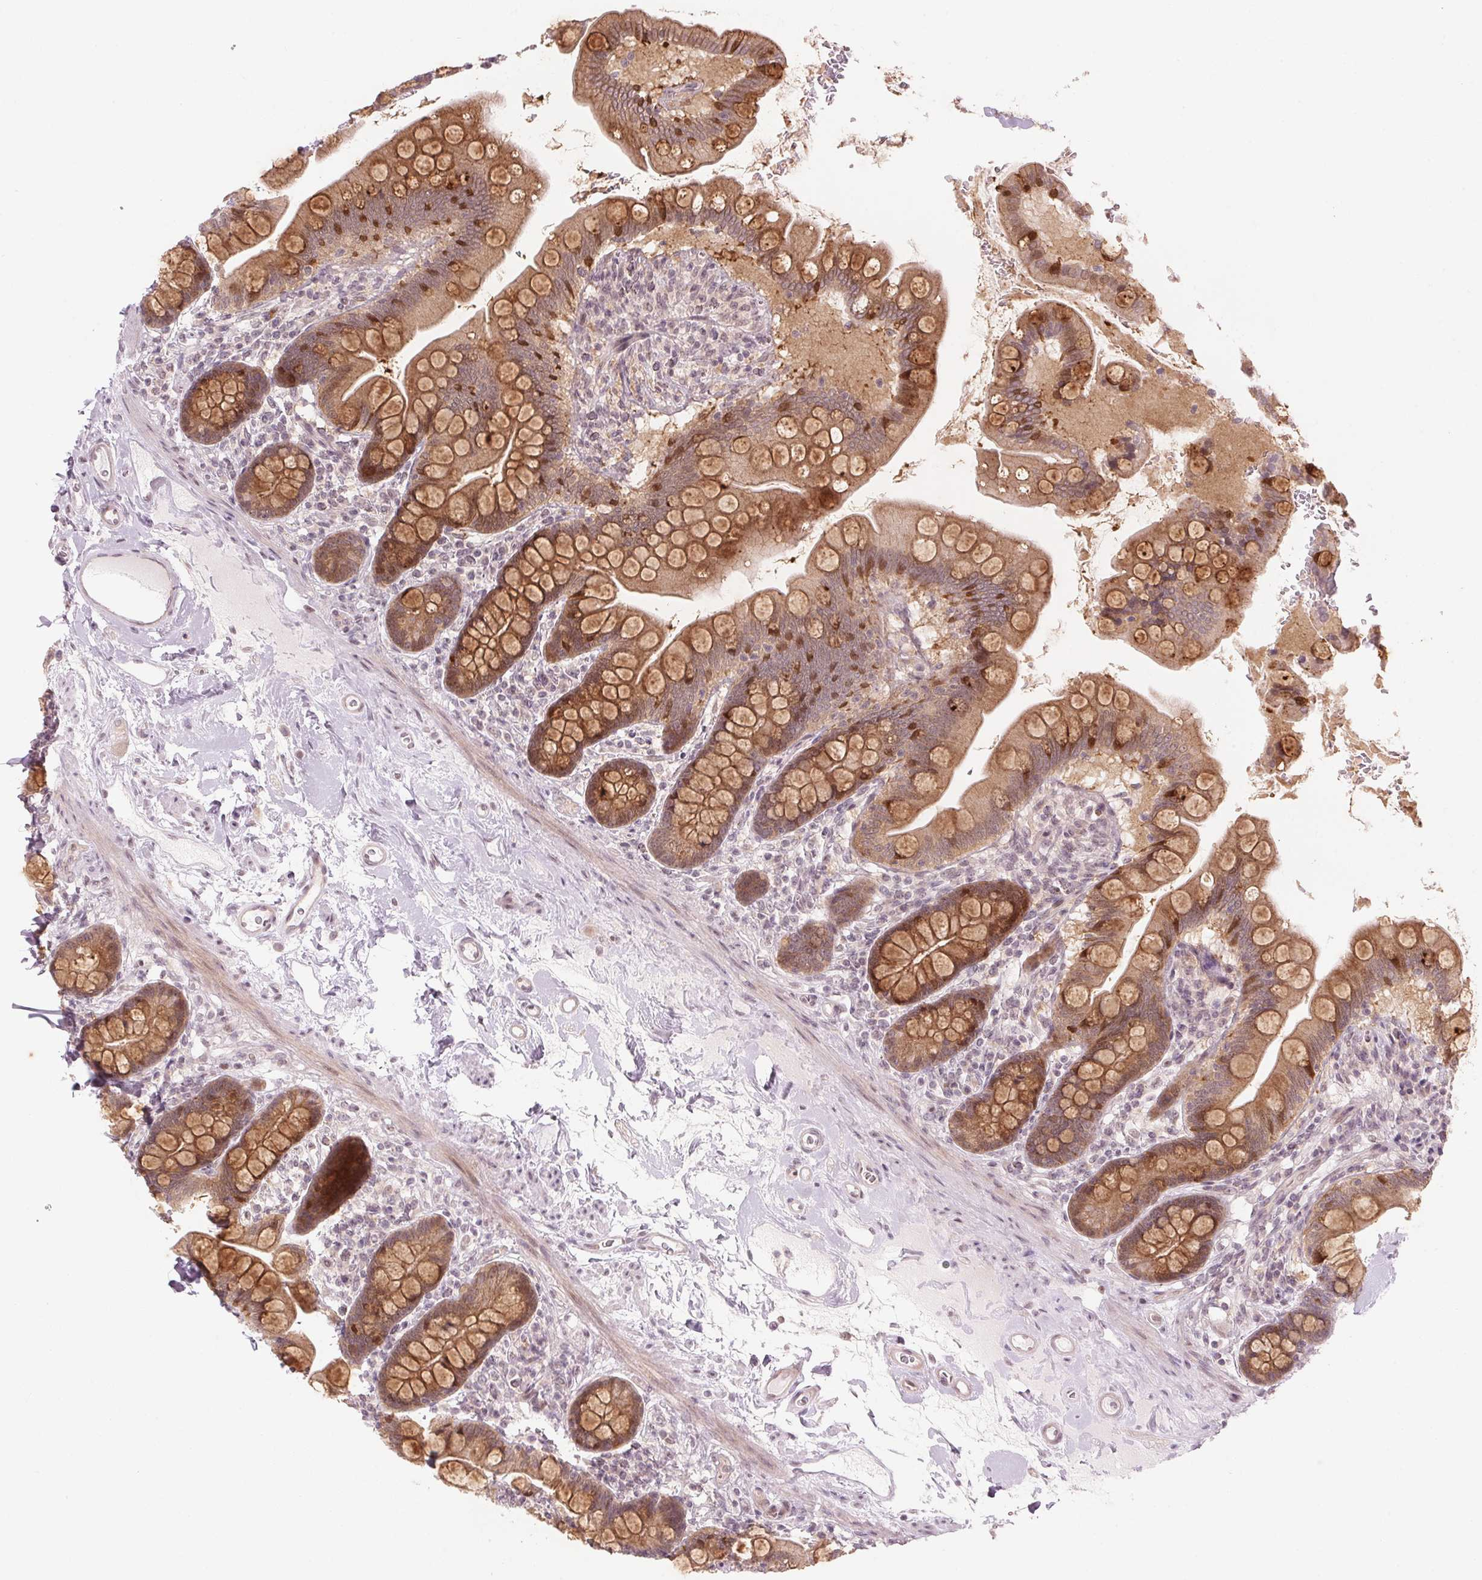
{"staining": {"intensity": "strong", "quantity": "25%-75%", "location": "cytoplasmic/membranous"}, "tissue": "small intestine", "cell_type": "Glandular cells", "image_type": "normal", "snomed": [{"axis": "morphology", "description": "Normal tissue, NOS"}, {"axis": "topography", "description": "Small intestine"}], "caption": "IHC photomicrograph of unremarkable small intestine: small intestine stained using immunohistochemistry (IHC) reveals high levels of strong protein expression localized specifically in the cytoplasmic/membranous of glandular cells, appearing as a cytoplasmic/membranous brown color.", "gene": "TMED6", "patient": {"sex": "female", "age": 56}}